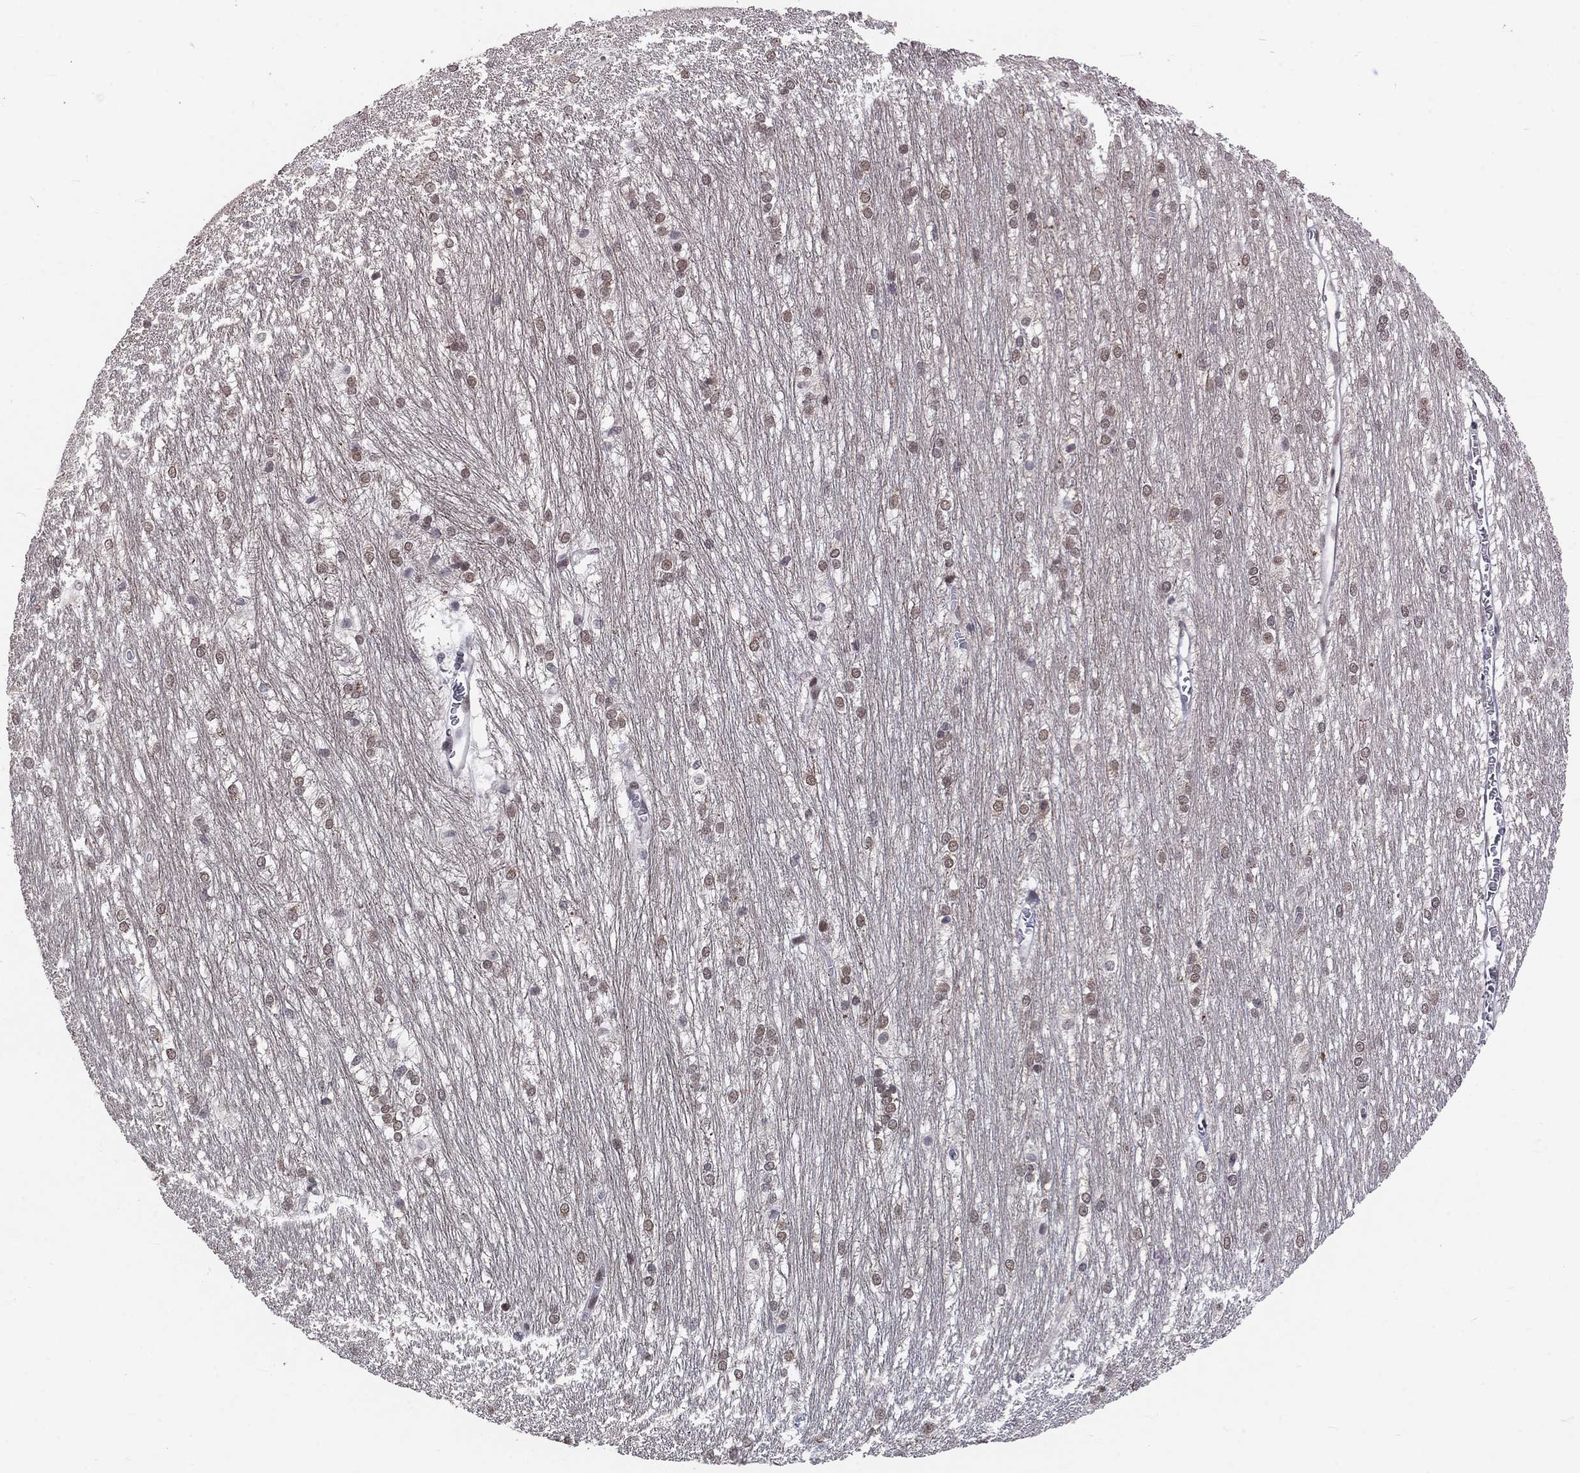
{"staining": {"intensity": "weak", "quantity": "<25%", "location": "nuclear"}, "tissue": "hippocampus", "cell_type": "Glial cells", "image_type": "normal", "snomed": [{"axis": "morphology", "description": "Normal tissue, NOS"}, {"axis": "topography", "description": "Cerebral cortex"}, {"axis": "topography", "description": "Hippocampus"}], "caption": "High power microscopy micrograph of an IHC image of benign hippocampus, revealing no significant staining in glial cells.", "gene": "HCFC1", "patient": {"sex": "female", "age": 19}}